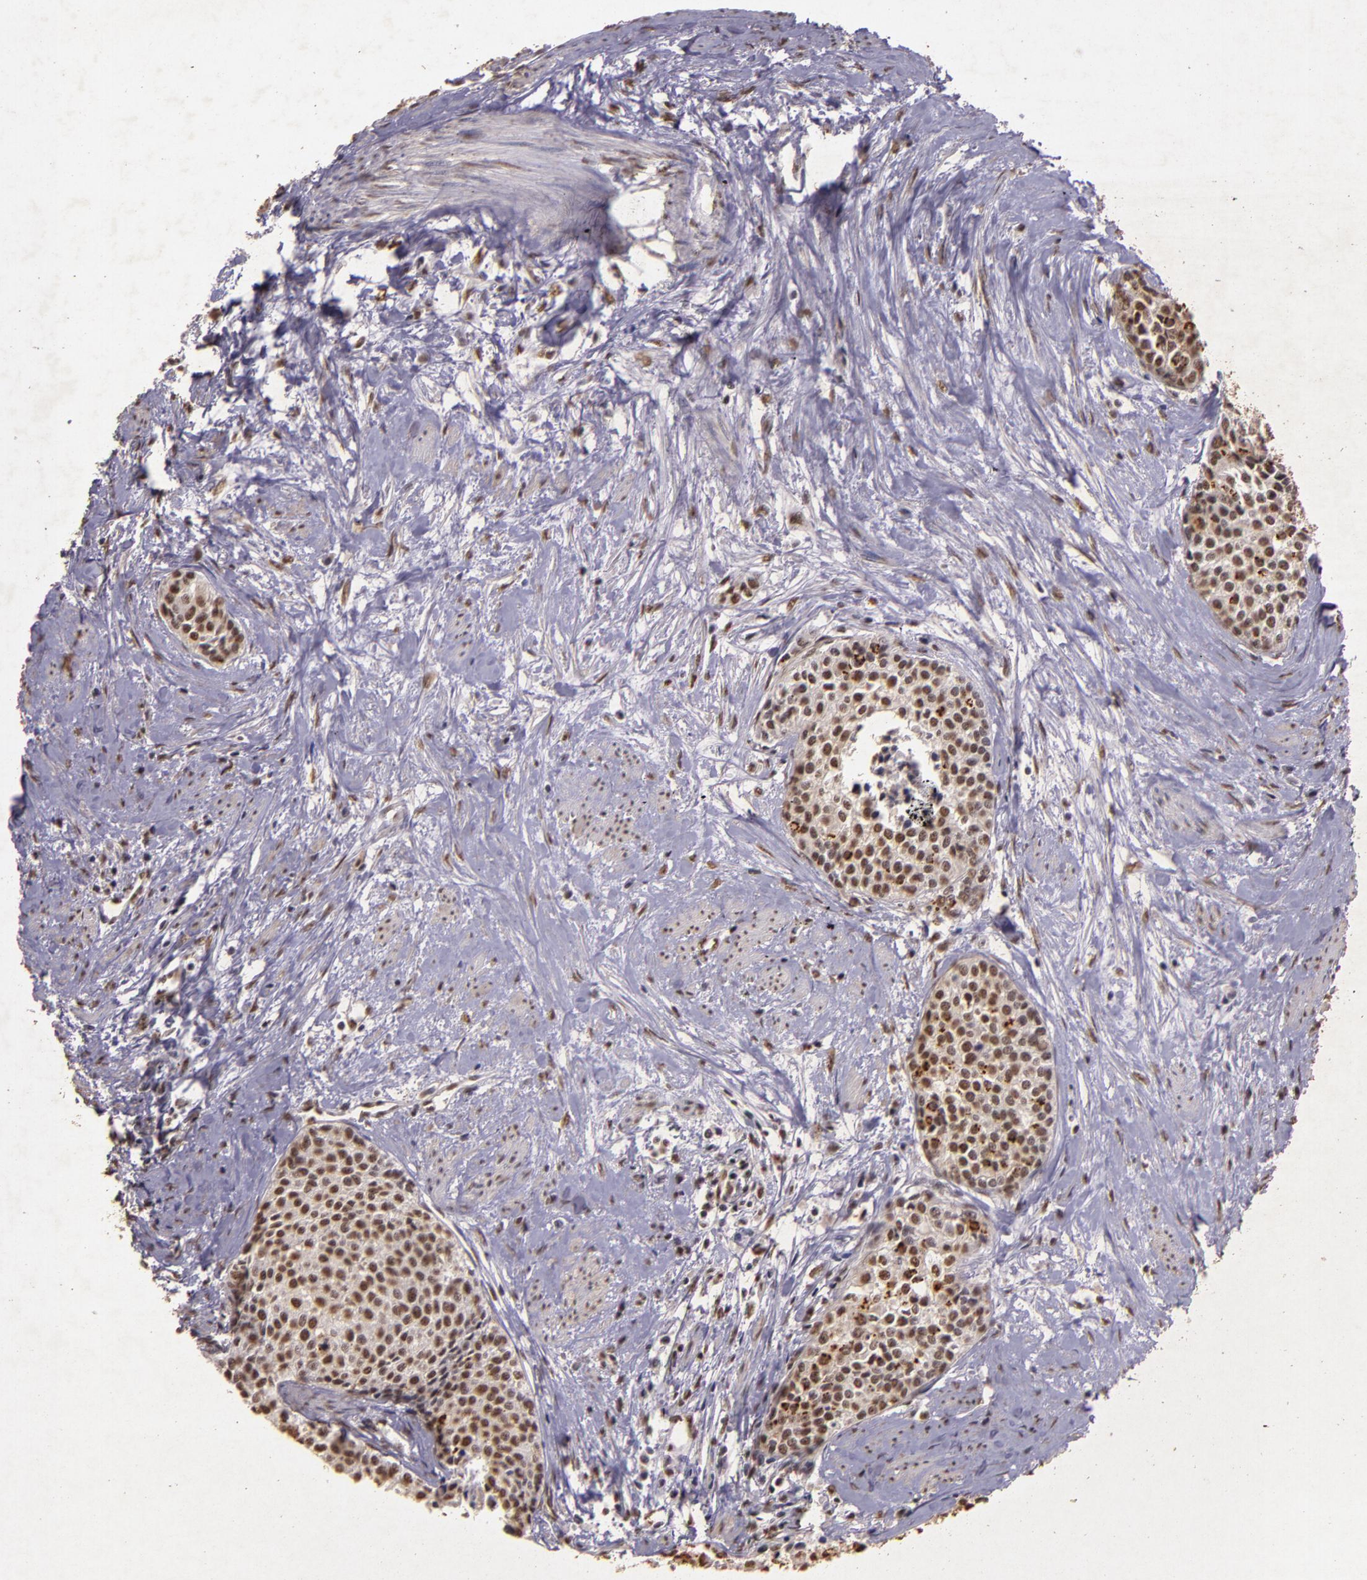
{"staining": {"intensity": "weak", "quantity": ">75%", "location": "nuclear"}, "tissue": "urothelial cancer", "cell_type": "Tumor cells", "image_type": "cancer", "snomed": [{"axis": "morphology", "description": "Urothelial carcinoma, Low grade"}, {"axis": "topography", "description": "Urinary bladder"}], "caption": "Immunohistochemistry staining of urothelial carcinoma (low-grade), which exhibits low levels of weak nuclear expression in about >75% of tumor cells indicating weak nuclear protein staining. The staining was performed using DAB (3,3'-diaminobenzidine) (brown) for protein detection and nuclei were counterstained in hematoxylin (blue).", "gene": "CBX3", "patient": {"sex": "female", "age": 73}}